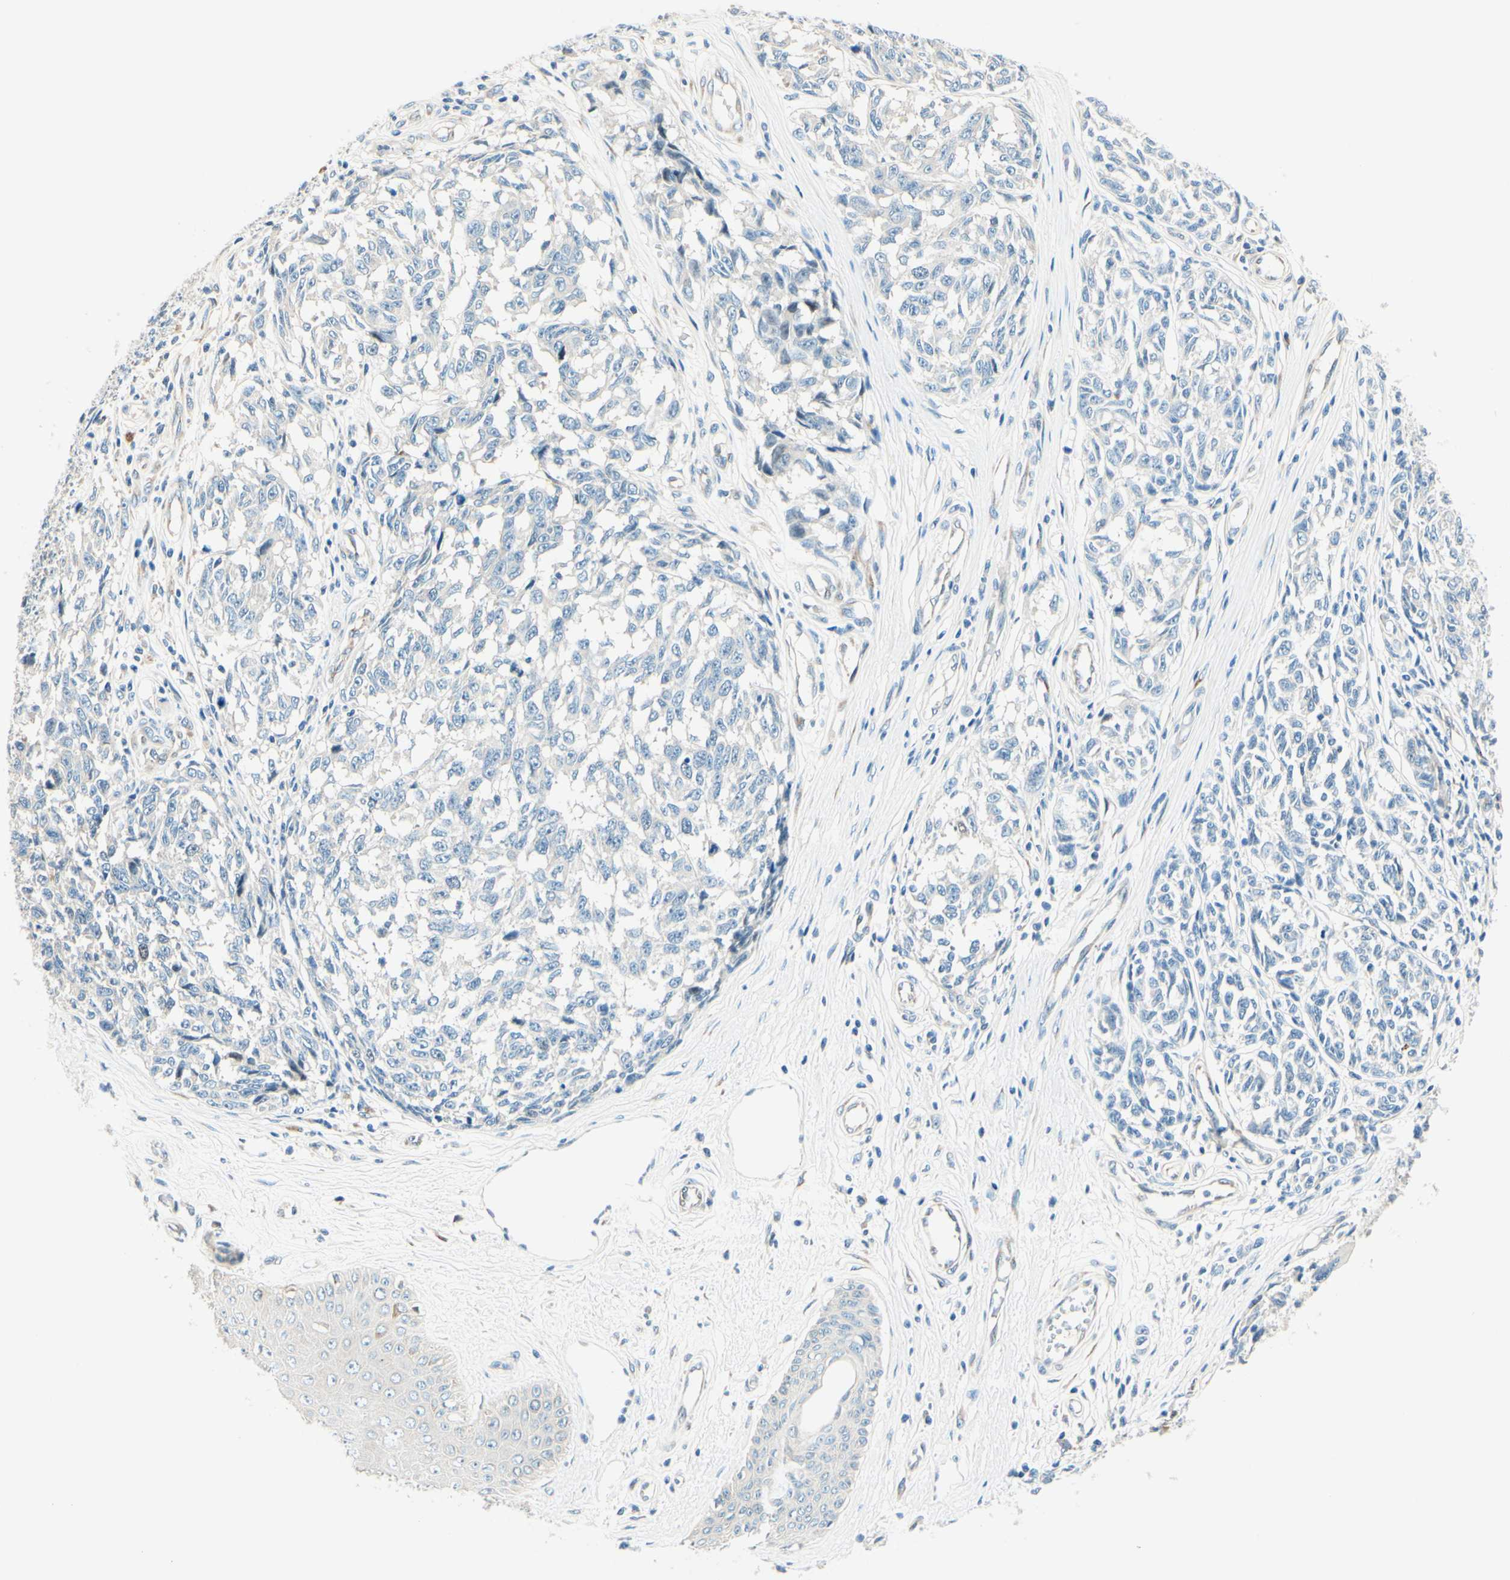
{"staining": {"intensity": "negative", "quantity": "none", "location": "none"}, "tissue": "melanoma", "cell_type": "Tumor cells", "image_type": "cancer", "snomed": [{"axis": "morphology", "description": "Malignant melanoma, NOS"}, {"axis": "topography", "description": "Skin"}], "caption": "DAB (3,3'-diaminobenzidine) immunohistochemical staining of human malignant melanoma reveals no significant expression in tumor cells.", "gene": "TAOK2", "patient": {"sex": "female", "age": 64}}